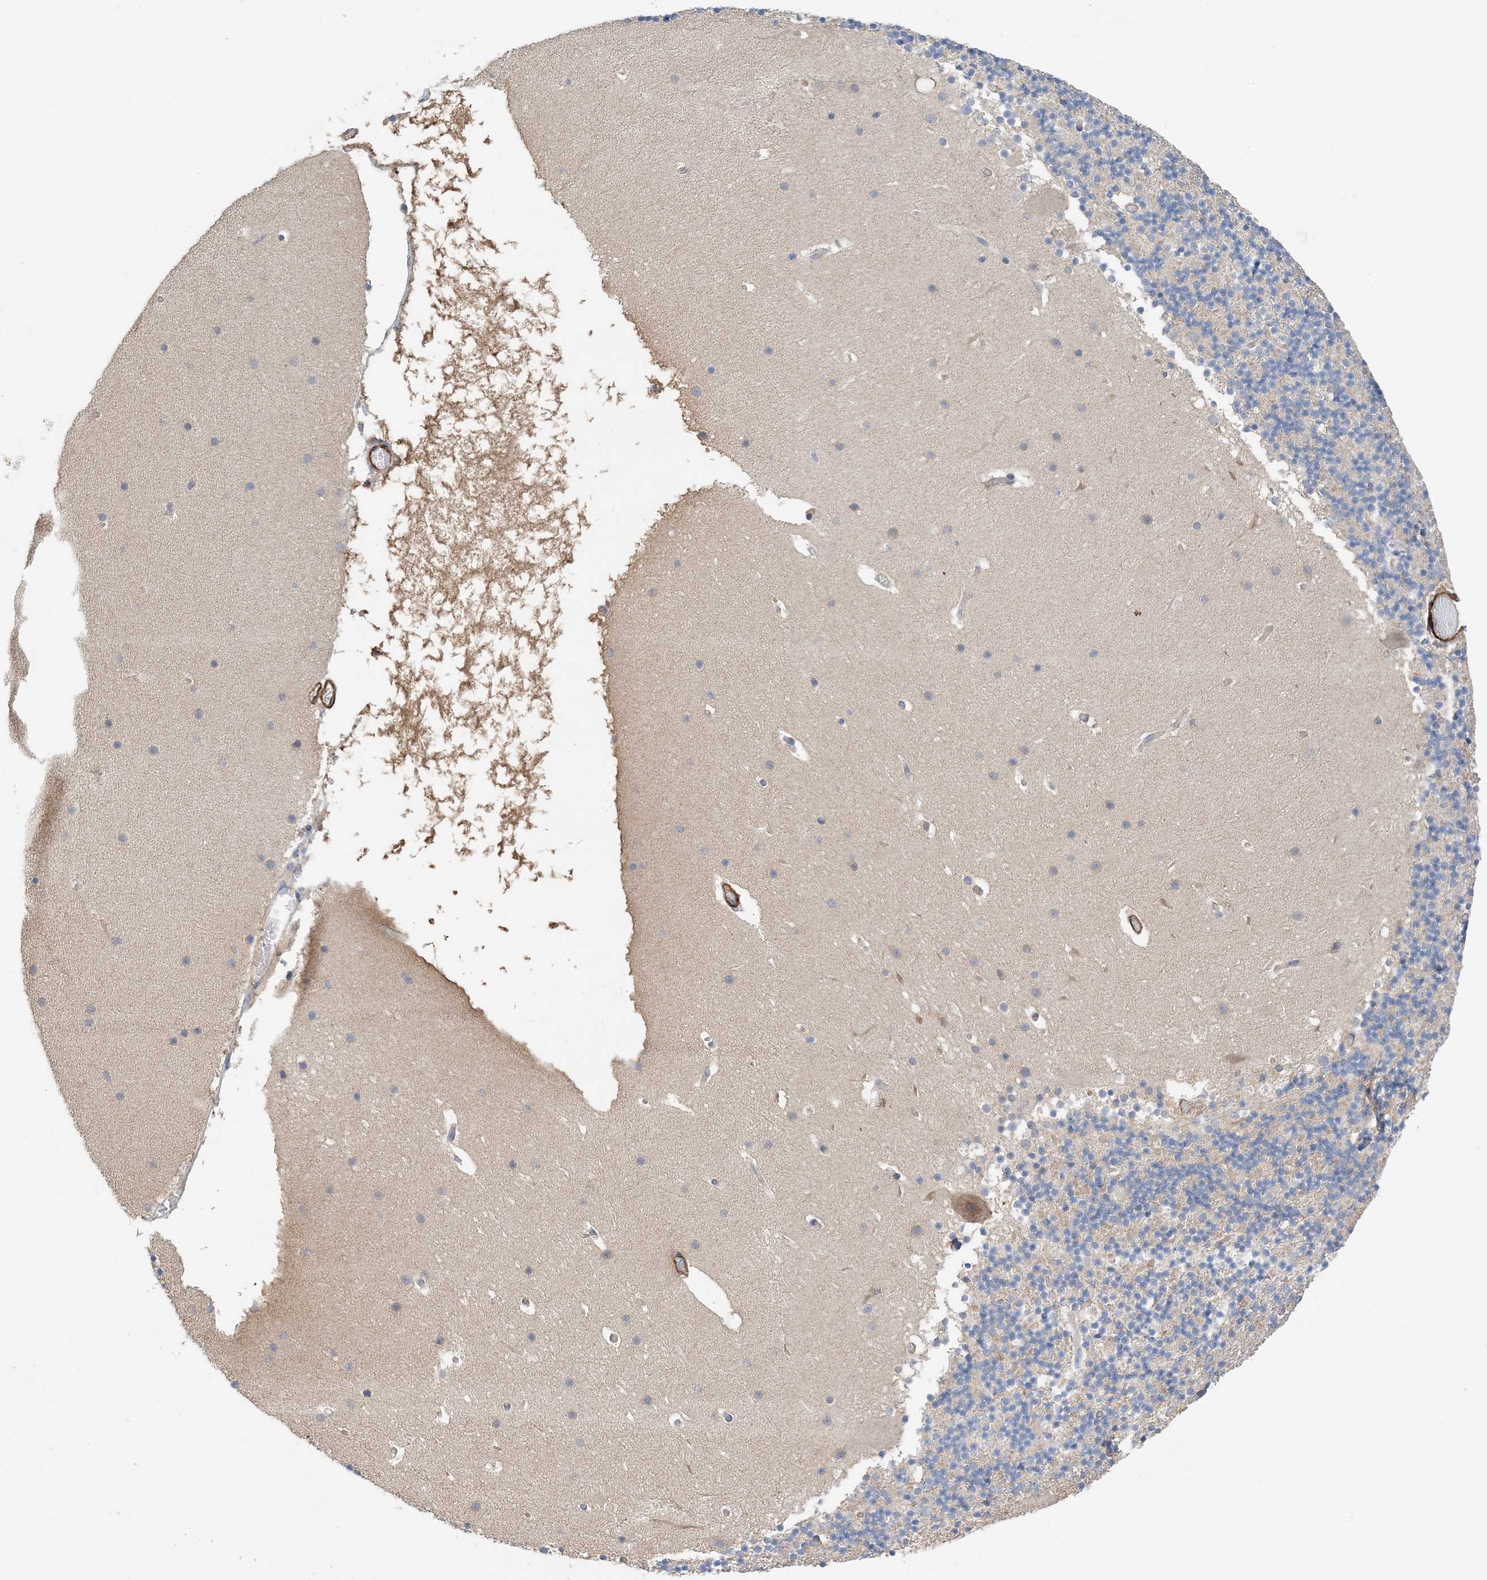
{"staining": {"intensity": "weak", "quantity": "25%-75%", "location": "cytoplasmic/membranous"}, "tissue": "cerebellum", "cell_type": "Cells in granular layer", "image_type": "normal", "snomed": [{"axis": "morphology", "description": "Normal tissue, NOS"}, {"axis": "topography", "description": "Cerebellum"}], "caption": "Immunohistochemical staining of benign cerebellum reveals weak cytoplasmic/membranous protein staining in about 25%-75% of cells in granular layer.", "gene": "KIFBP", "patient": {"sex": "male", "age": 57}}